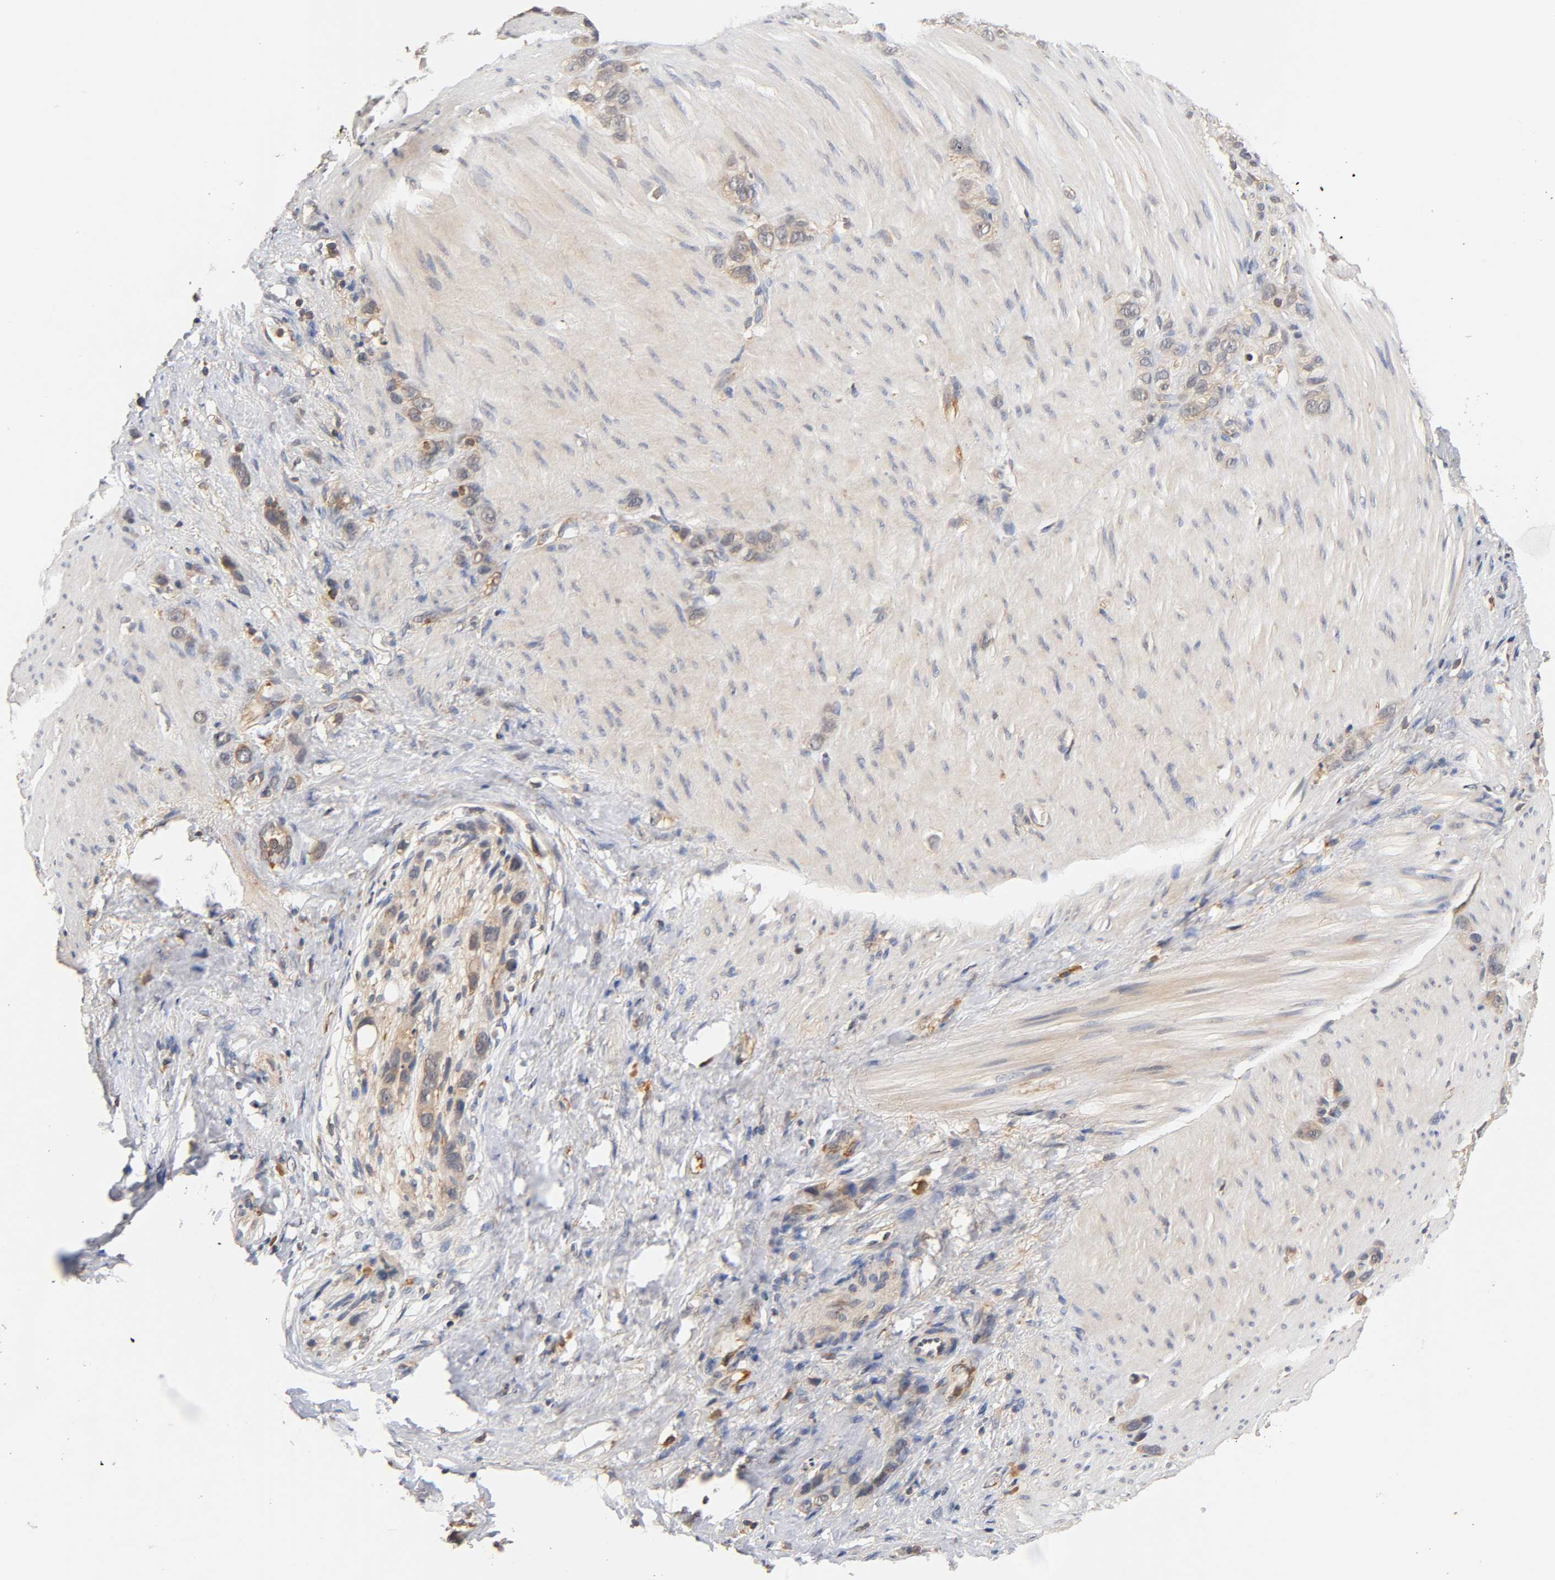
{"staining": {"intensity": "weak", "quantity": ">75%", "location": "cytoplasmic/membranous"}, "tissue": "stomach cancer", "cell_type": "Tumor cells", "image_type": "cancer", "snomed": [{"axis": "morphology", "description": "Normal tissue, NOS"}, {"axis": "morphology", "description": "Adenocarcinoma, NOS"}, {"axis": "morphology", "description": "Adenocarcinoma, High grade"}, {"axis": "topography", "description": "Stomach, upper"}, {"axis": "topography", "description": "Stomach"}], "caption": "Tumor cells exhibit low levels of weak cytoplasmic/membranous expression in approximately >75% of cells in human stomach cancer (adenocarcinoma (high-grade)). The staining was performed using DAB, with brown indicating positive protein expression. Nuclei are stained blue with hematoxylin.", "gene": "SCAP", "patient": {"sex": "female", "age": 65}}